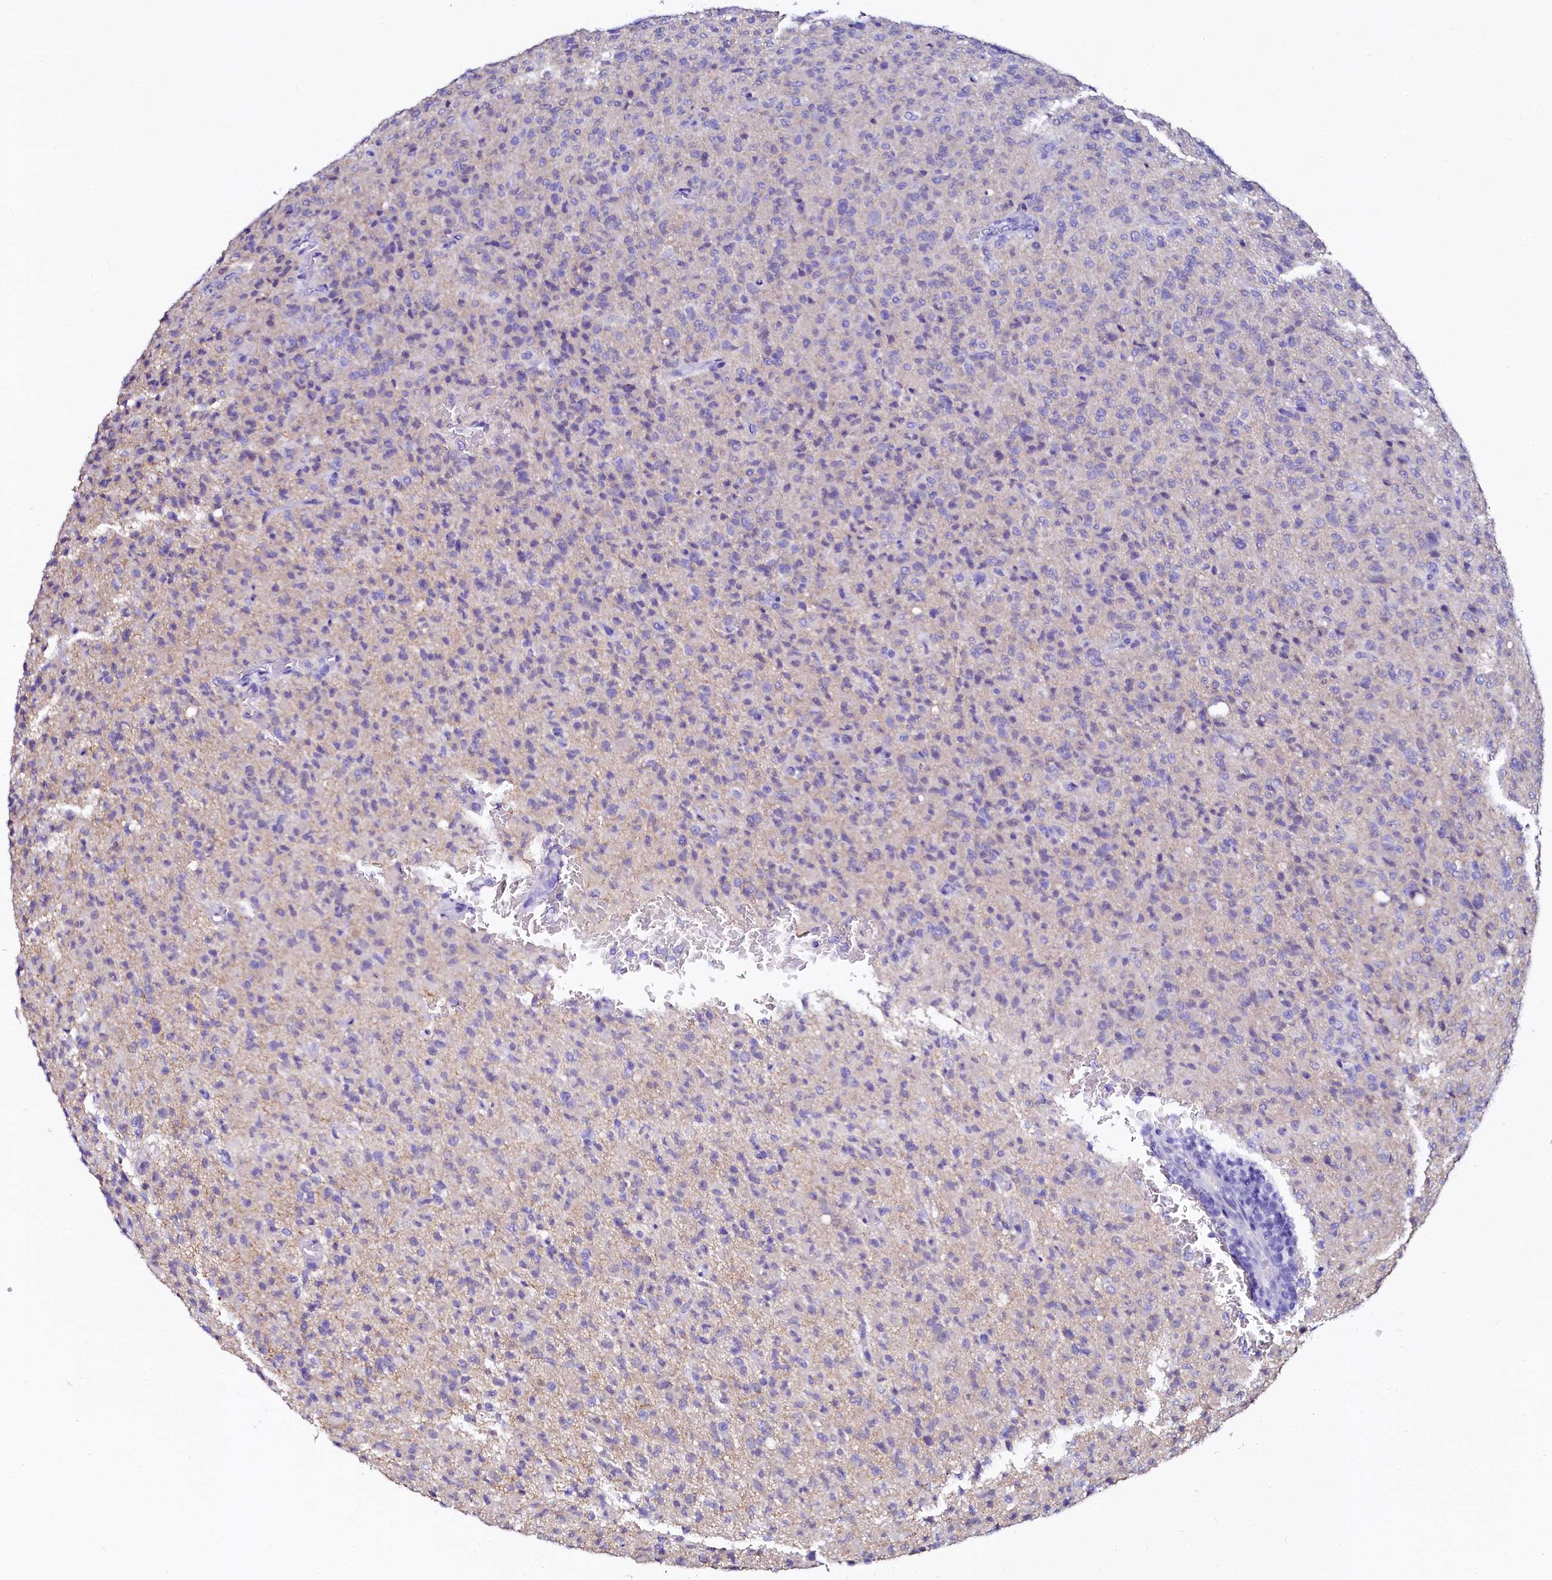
{"staining": {"intensity": "negative", "quantity": "none", "location": "none"}, "tissue": "glioma", "cell_type": "Tumor cells", "image_type": "cancer", "snomed": [{"axis": "morphology", "description": "Glioma, malignant, High grade"}, {"axis": "topography", "description": "Brain"}], "caption": "There is no significant staining in tumor cells of malignant glioma (high-grade).", "gene": "SORD", "patient": {"sex": "female", "age": 57}}